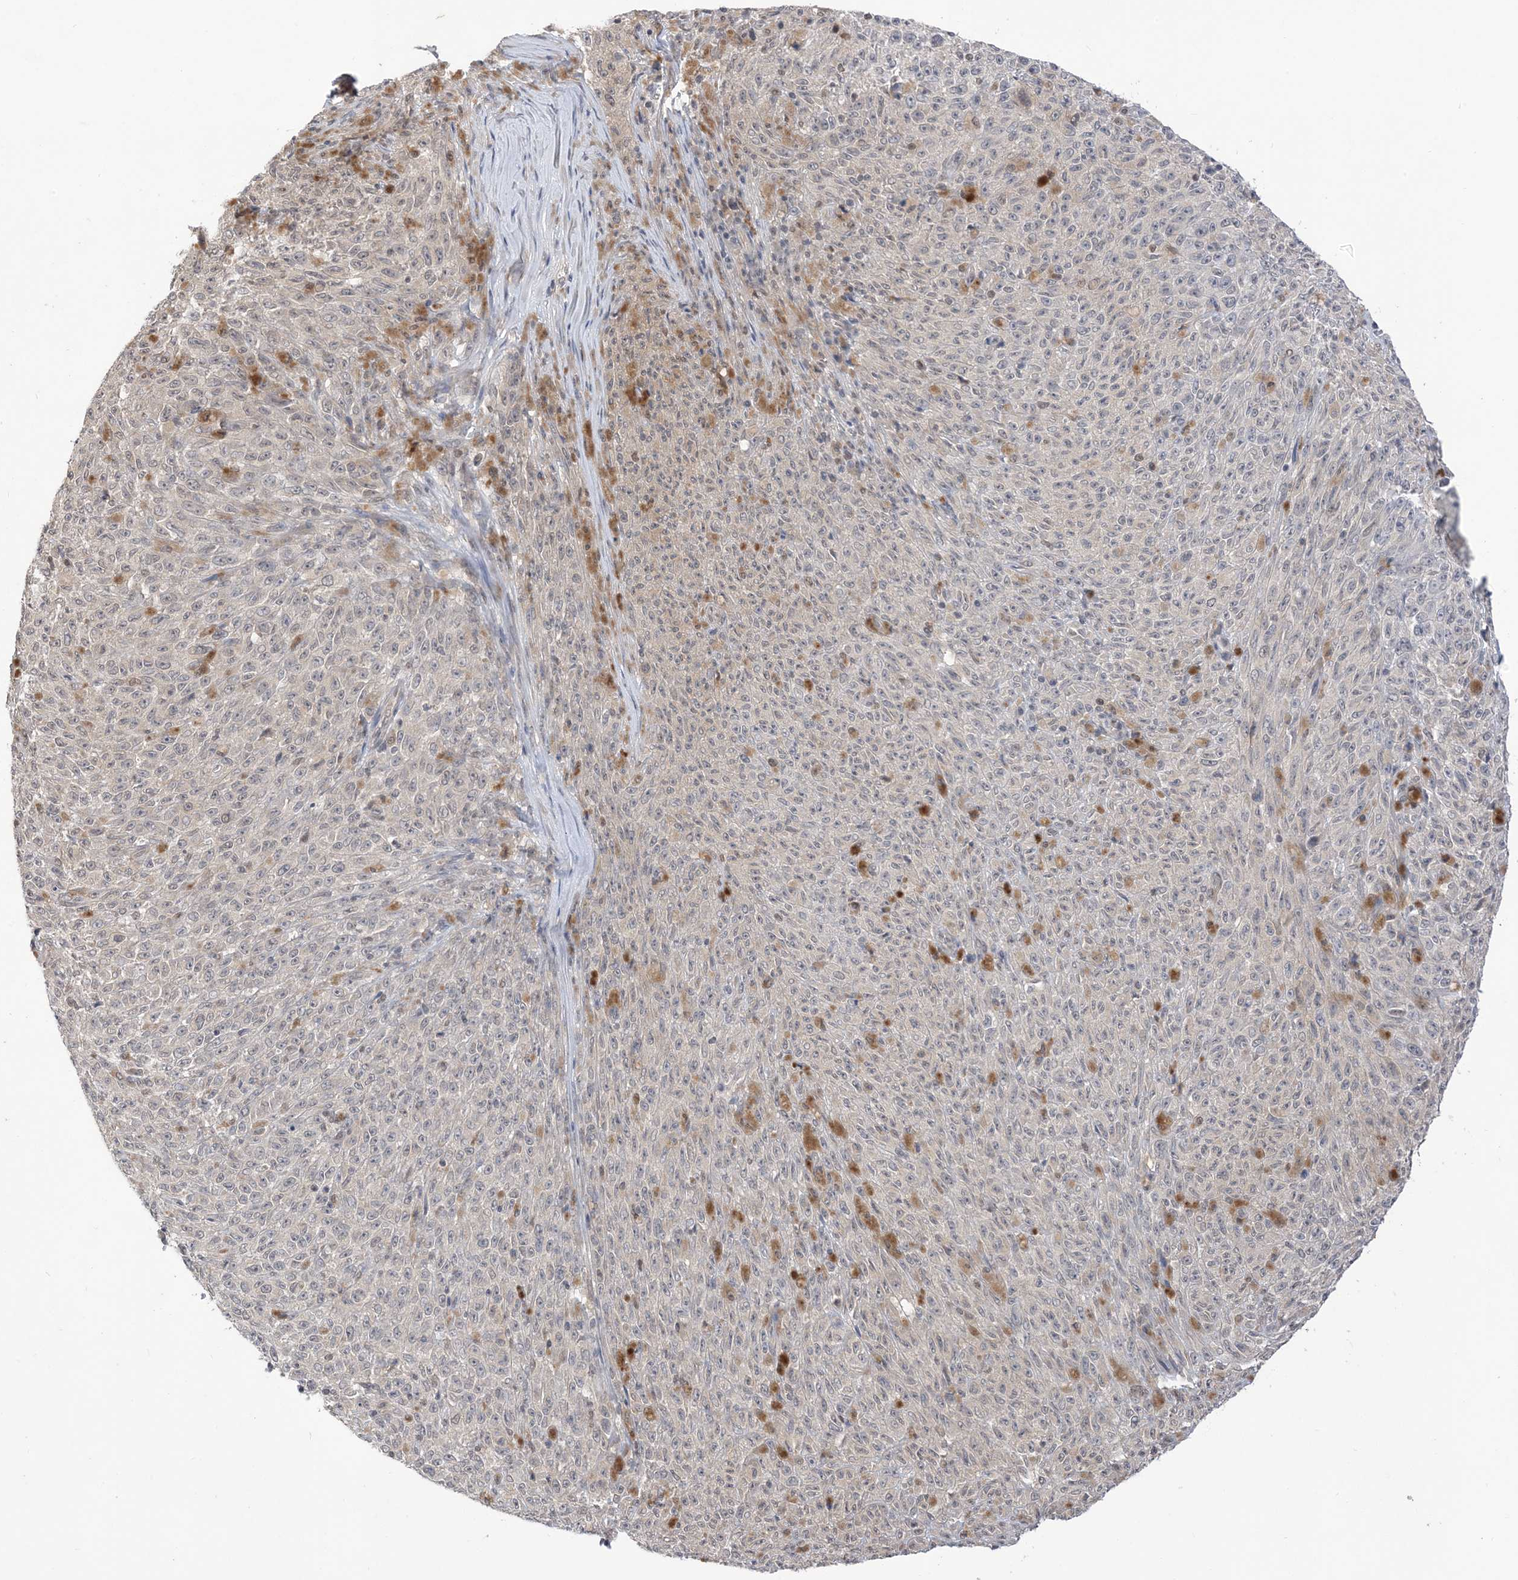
{"staining": {"intensity": "negative", "quantity": "none", "location": "none"}, "tissue": "melanoma", "cell_type": "Tumor cells", "image_type": "cancer", "snomed": [{"axis": "morphology", "description": "Malignant melanoma, NOS"}, {"axis": "topography", "description": "Skin"}], "caption": "An IHC micrograph of melanoma is shown. There is no staining in tumor cells of melanoma.", "gene": "RANBP9", "patient": {"sex": "female", "age": 82}}